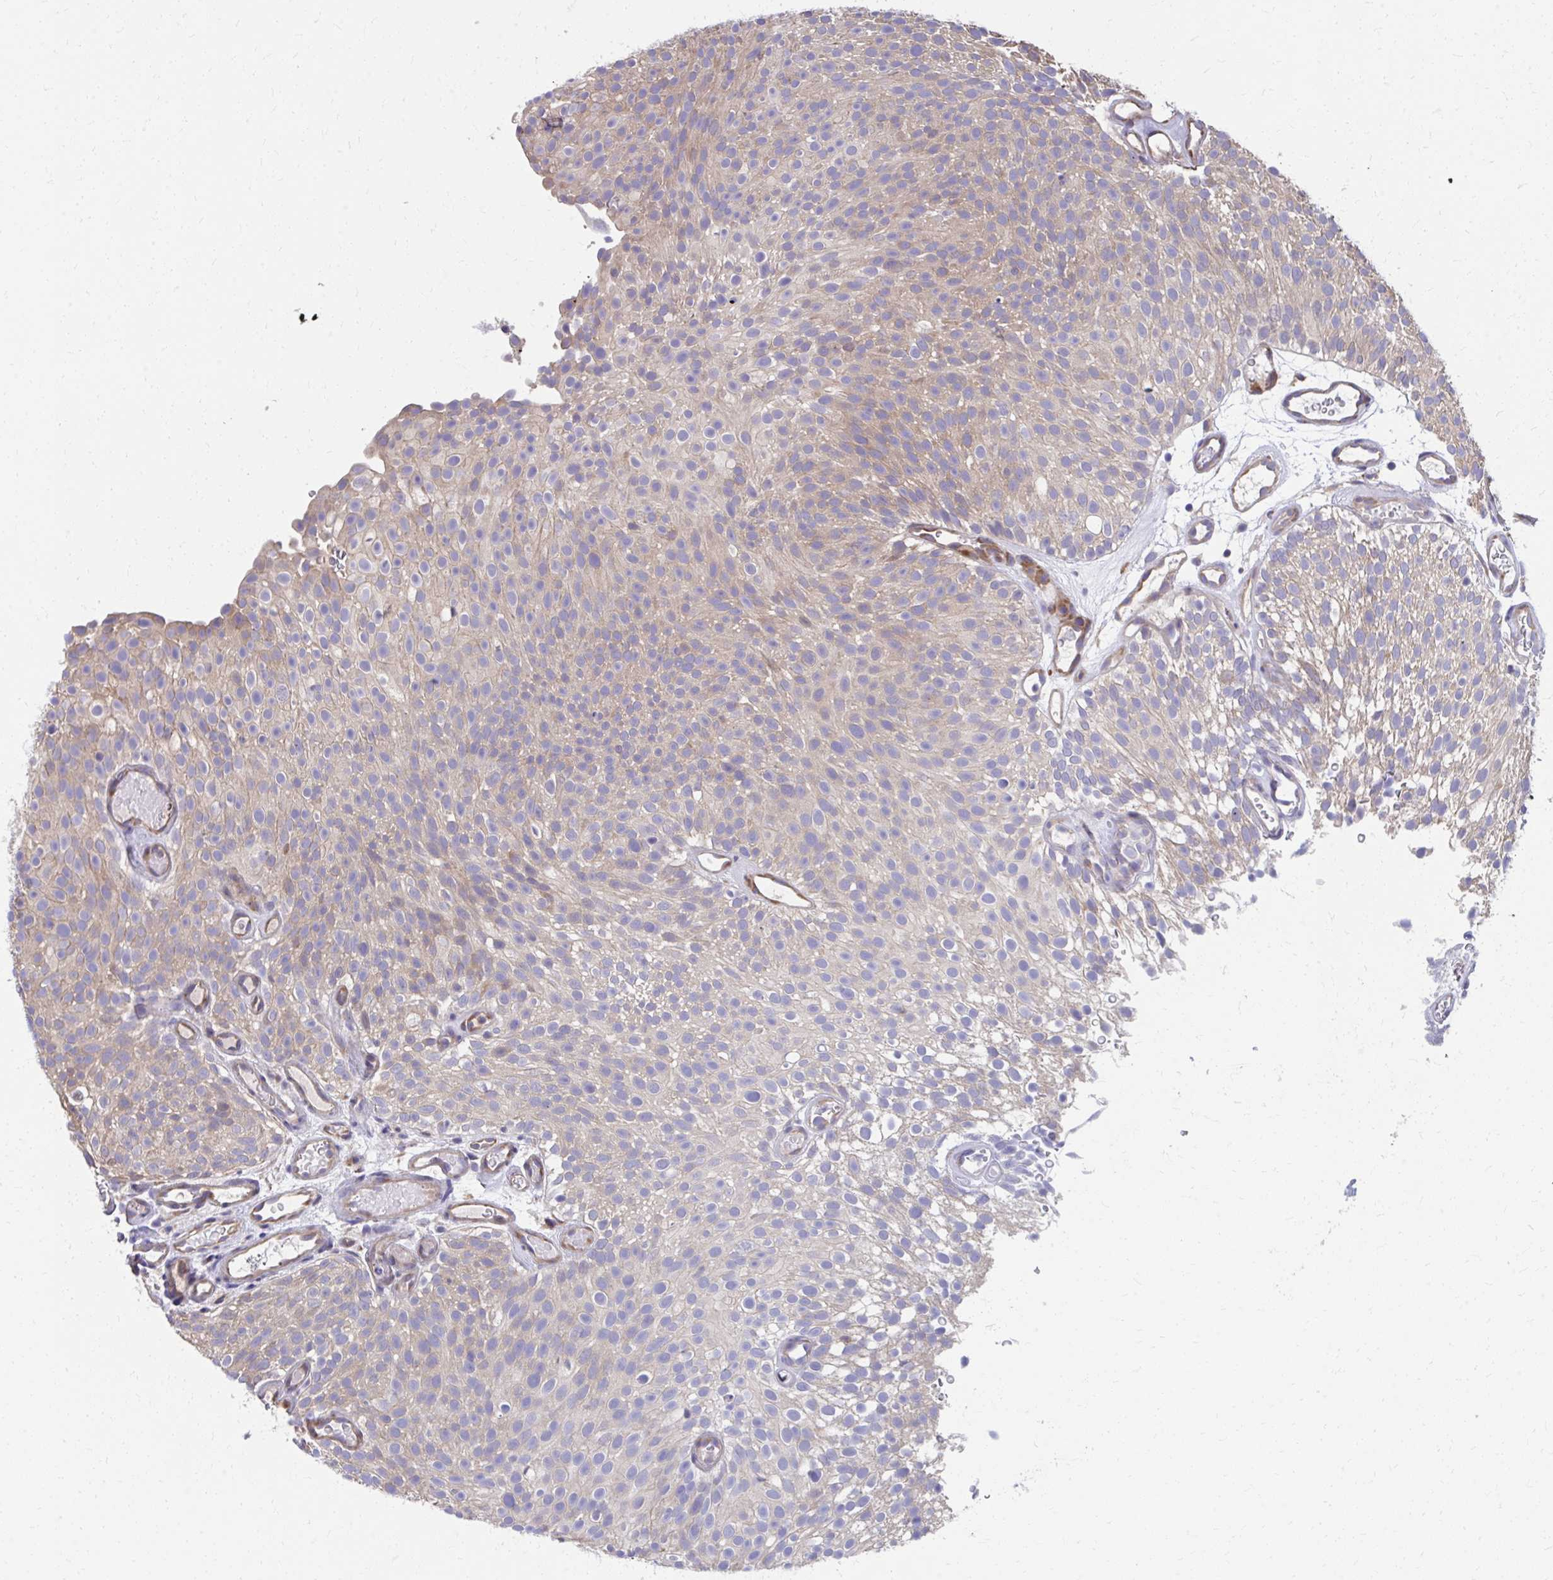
{"staining": {"intensity": "weak", "quantity": ">75%", "location": "cytoplasmic/membranous"}, "tissue": "urothelial cancer", "cell_type": "Tumor cells", "image_type": "cancer", "snomed": [{"axis": "morphology", "description": "Urothelial carcinoma, Low grade"}, {"axis": "topography", "description": "Urinary bladder"}], "caption": "Urothelial carcinoma (low-grade) tissue demonstrates weak cytoplasmic/membranous staining in approximately >75% of tumor cells, visualized by immunohistochemistry. The staining is performed using DAB (3,3'-diaminobenzidine) brown chromogen to label protein expression. The nuclei are counter-stained blue using hematoxylin.", "gene": "ZNF778", "patient": {"sex": "male", "age": 78}}